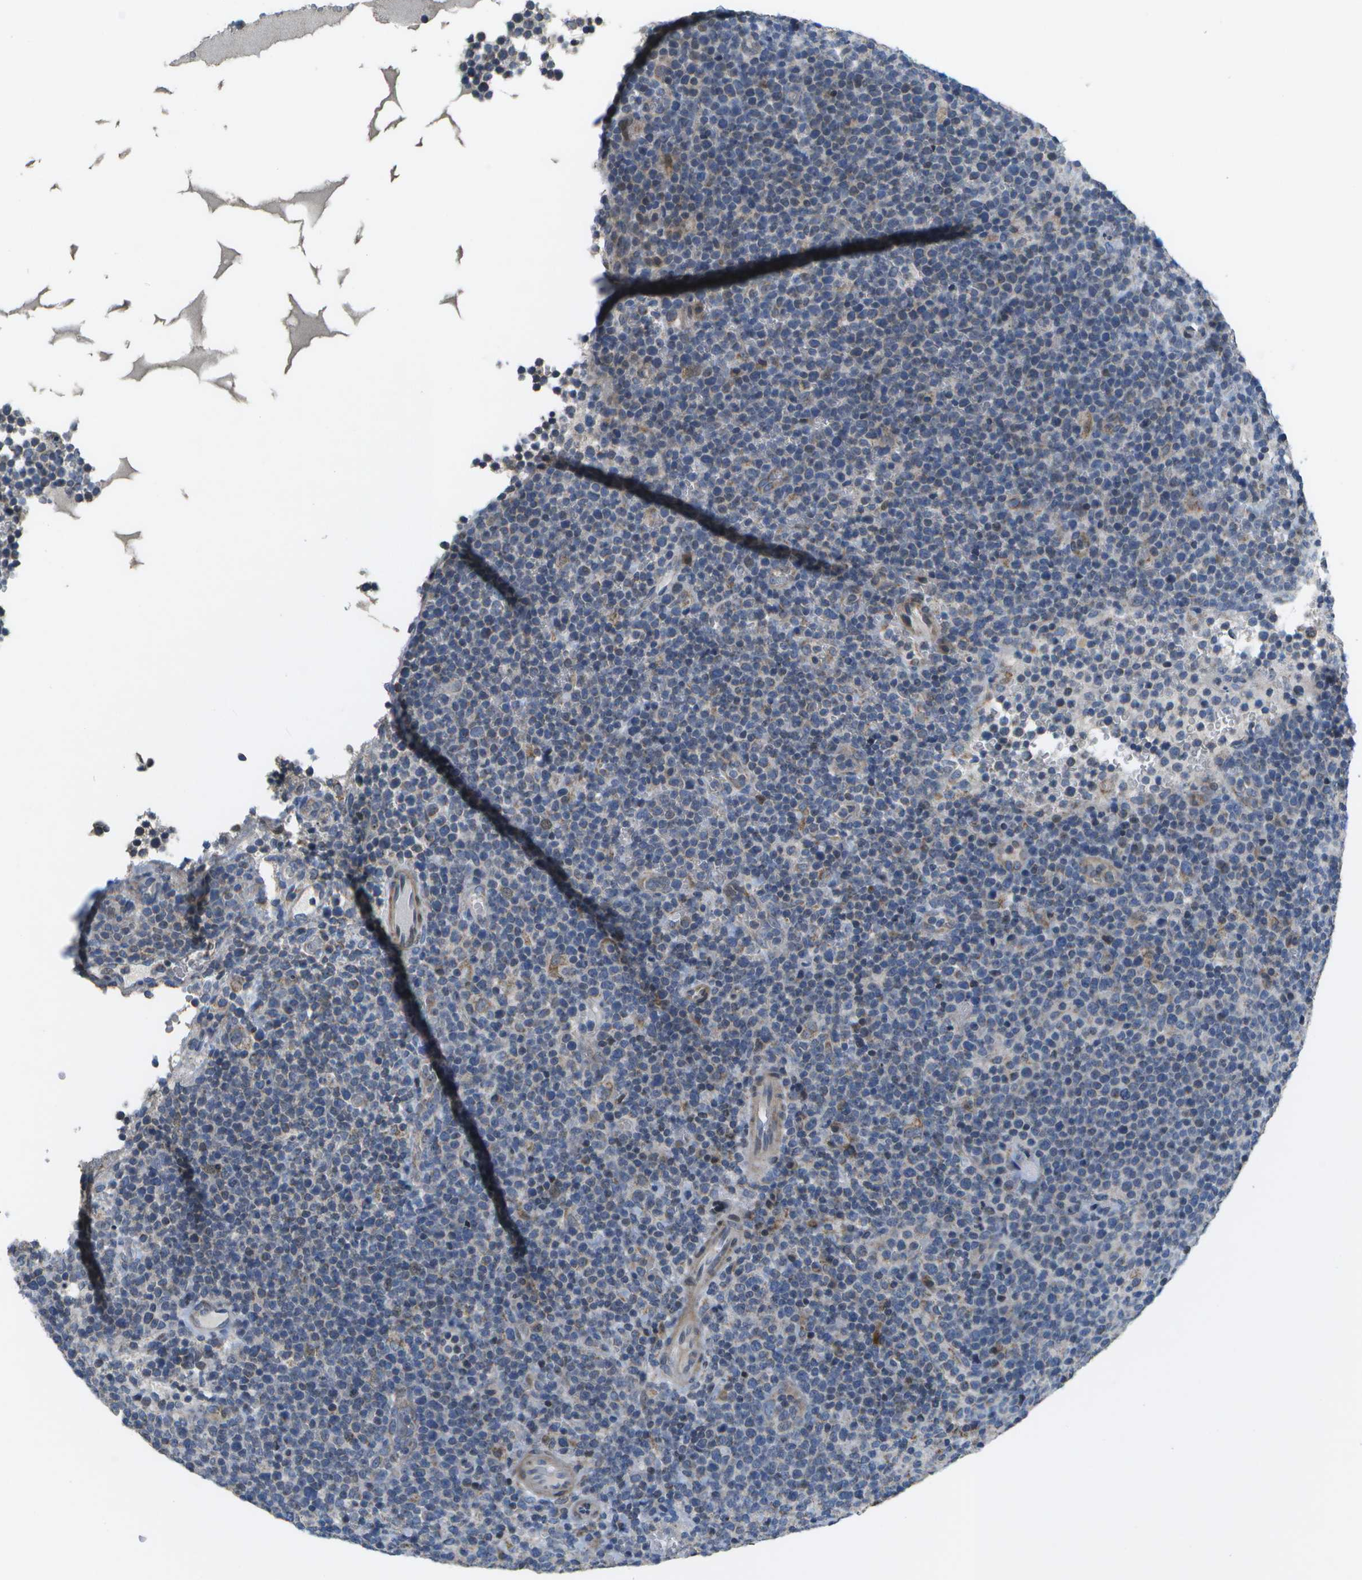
{"staining": {"intensity": "negative", "quantity": "none", "location": "none"}, "tissue": "lymphoma", "cell_type": "Tumor cells", "image_type": "cancer", "snomed": [{"axis": "morphology", "description": "Malignant lymphoma, non-Hodgkin's type, High grade"}, {"axis": "topography", "description": "Lymph node"}], "caption": "A photomicrograph of human high-grade malignant lymphoma, non-Hodgkin's type is negative for staining in tumor cells. The staining is performed using DAB (3,3'-diaminobenzidine) brown chromogen with nuclei counter-stained in using hematoxylin.", "gene": "HADHA", "patient": {"sex": "male", "age": 61}}